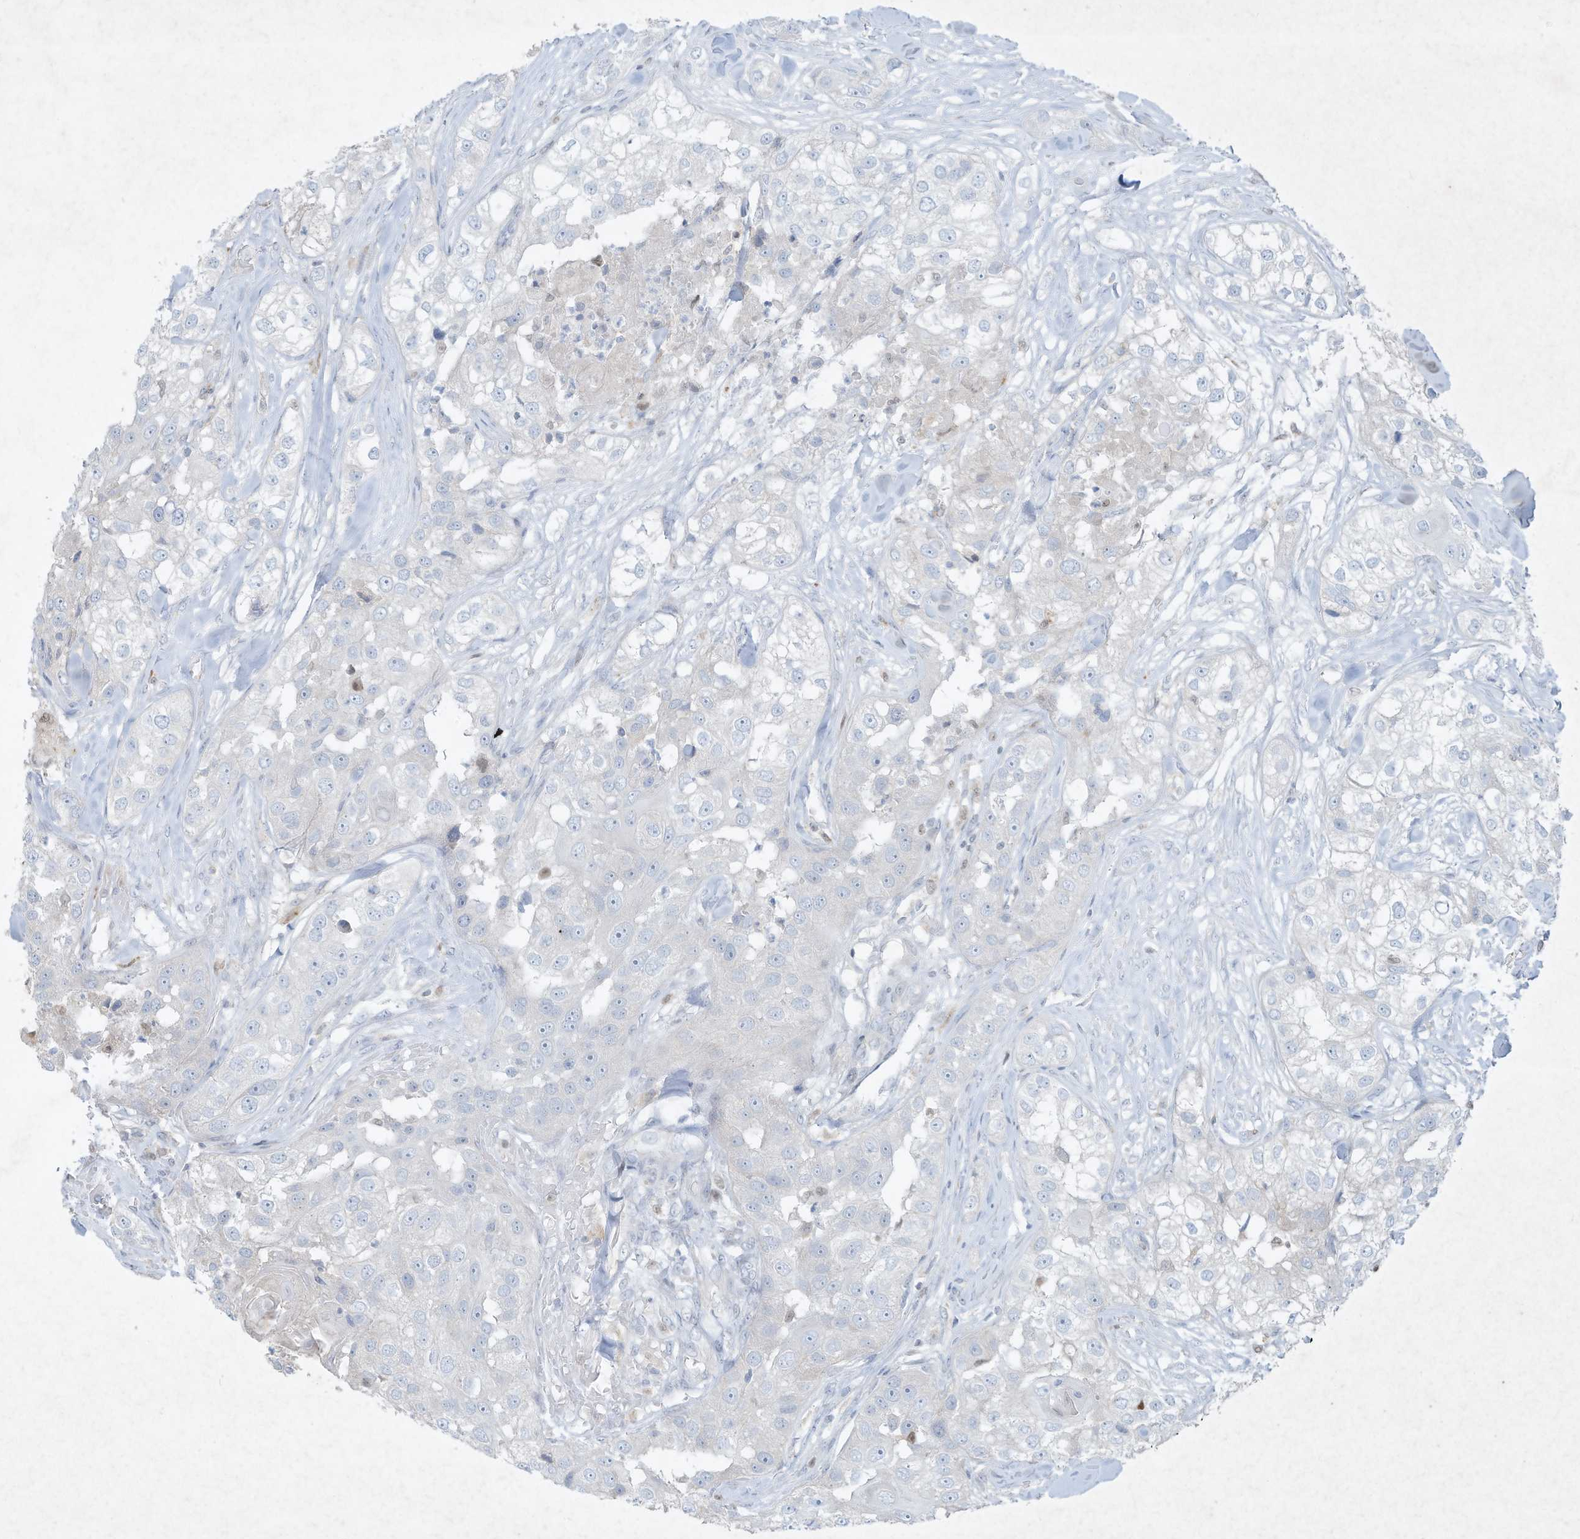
{"staining": {"intensity": "negative", "quantity": "none", "location": "none"}, "tissue": "head and neck cancer", "cell_type": "Tumor cells", "image_type": "cancer", "snomed": [{"axis": "morphology", "description": "Normal tissue, NOS"}, {"axis": "morphology", "description": "Squamous cell carcinoma, NOS"}, {"axis": "topography", "description": "Skeletal muscle"}, {"axis": "topography", "description": "Head-Neck"}], "caption": "Protein analysis of head and neck squamous cell carcinoma exhibits no significant positivity in tumor cells.", "gene": "TUBE1", "patient": {"sex": "male", "age": 51}}